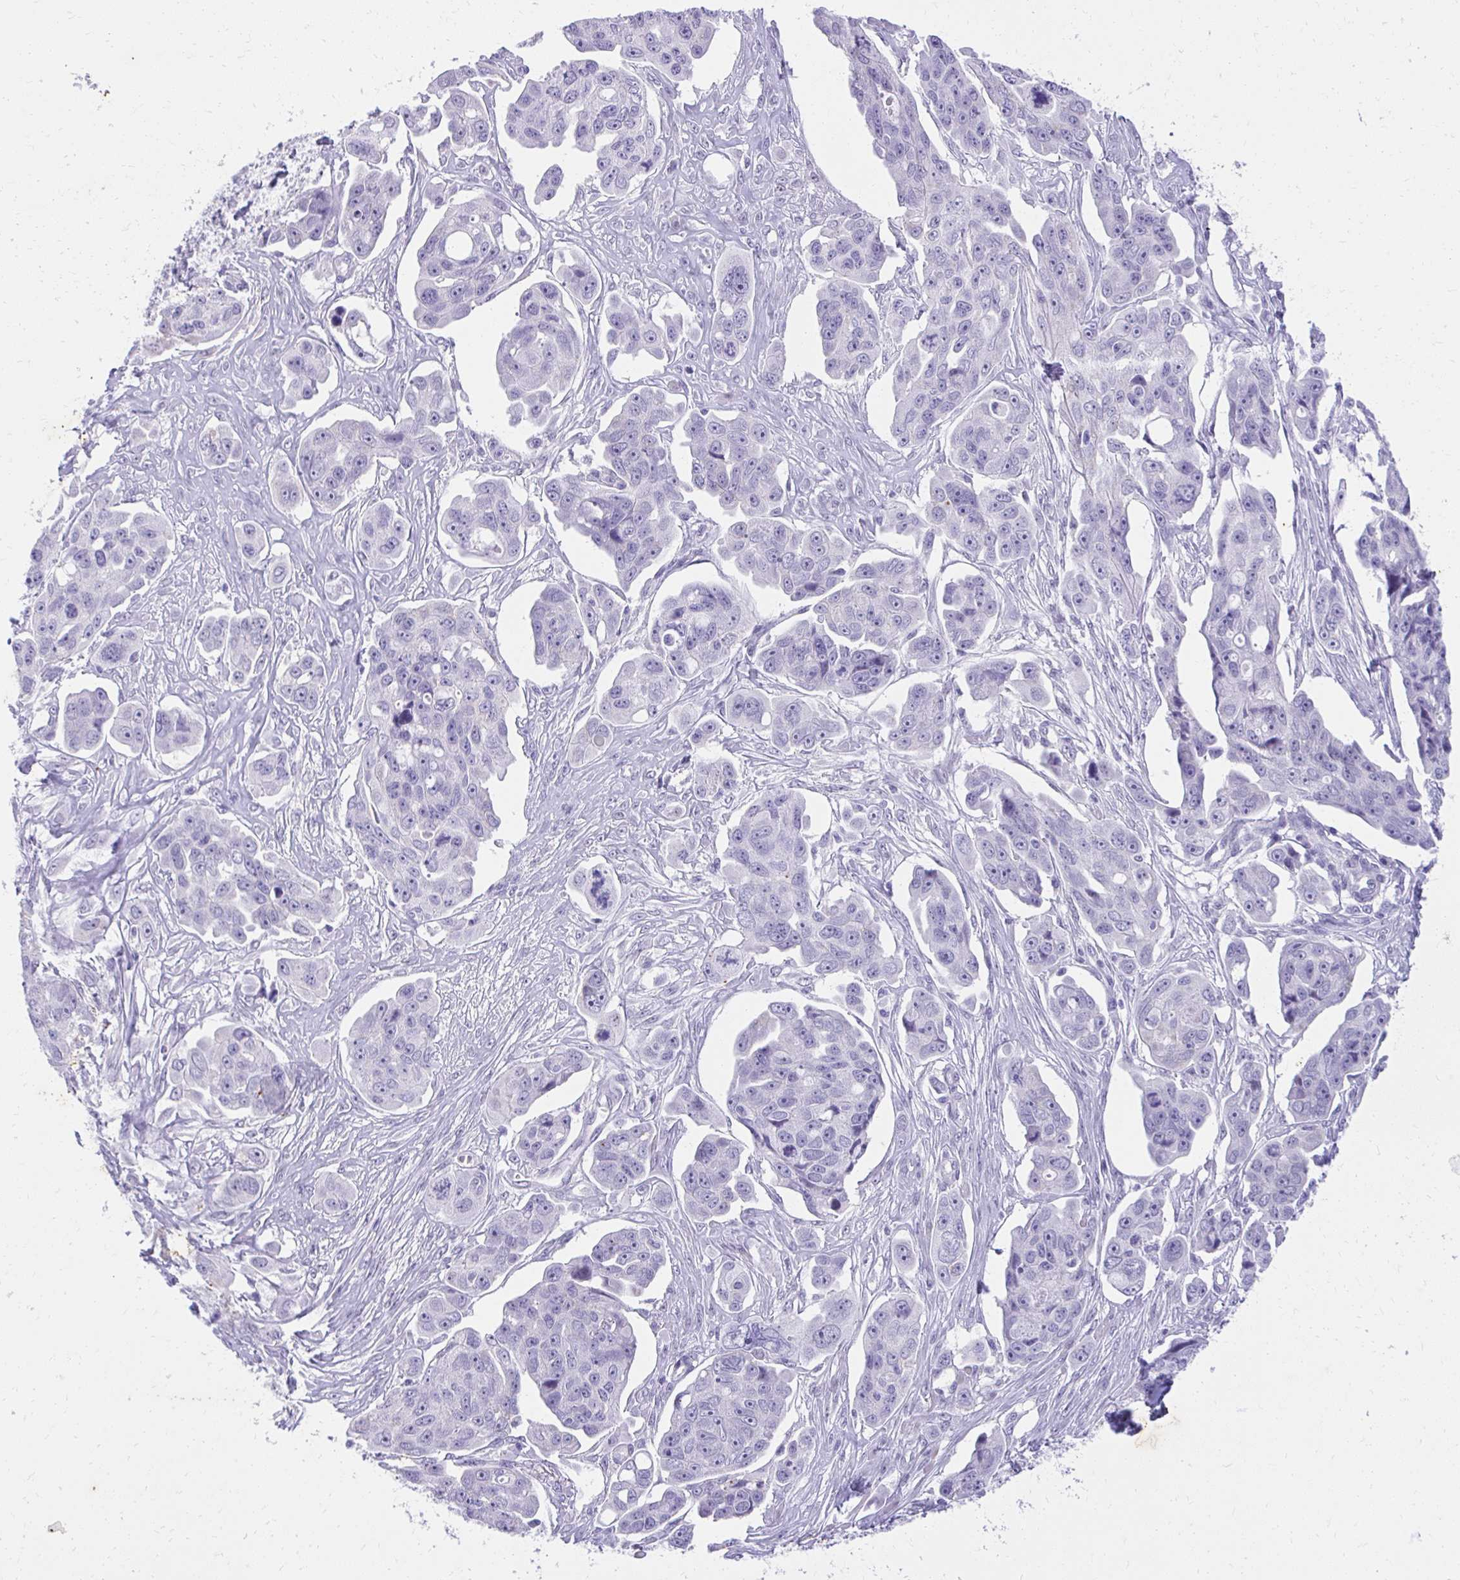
{"staining": {"intensity": "negative", "quantity": "none", "location": "none"}, "tissue": "ovarian cancer", "cell_type": "Tumor cells", "image_type": "cancer", "snomed": [{"axis": "morphology", "description": "Carcinoma, endometroid"}, {"axis": "topography", "description": "Ovary"}], "caption": "Protein analysis of endometroid carcinoma (ovarian) demonstrates no significant staining in tumor cells.", "gene": "KLK1", "patient": {"sex": "female", "age": 70}}